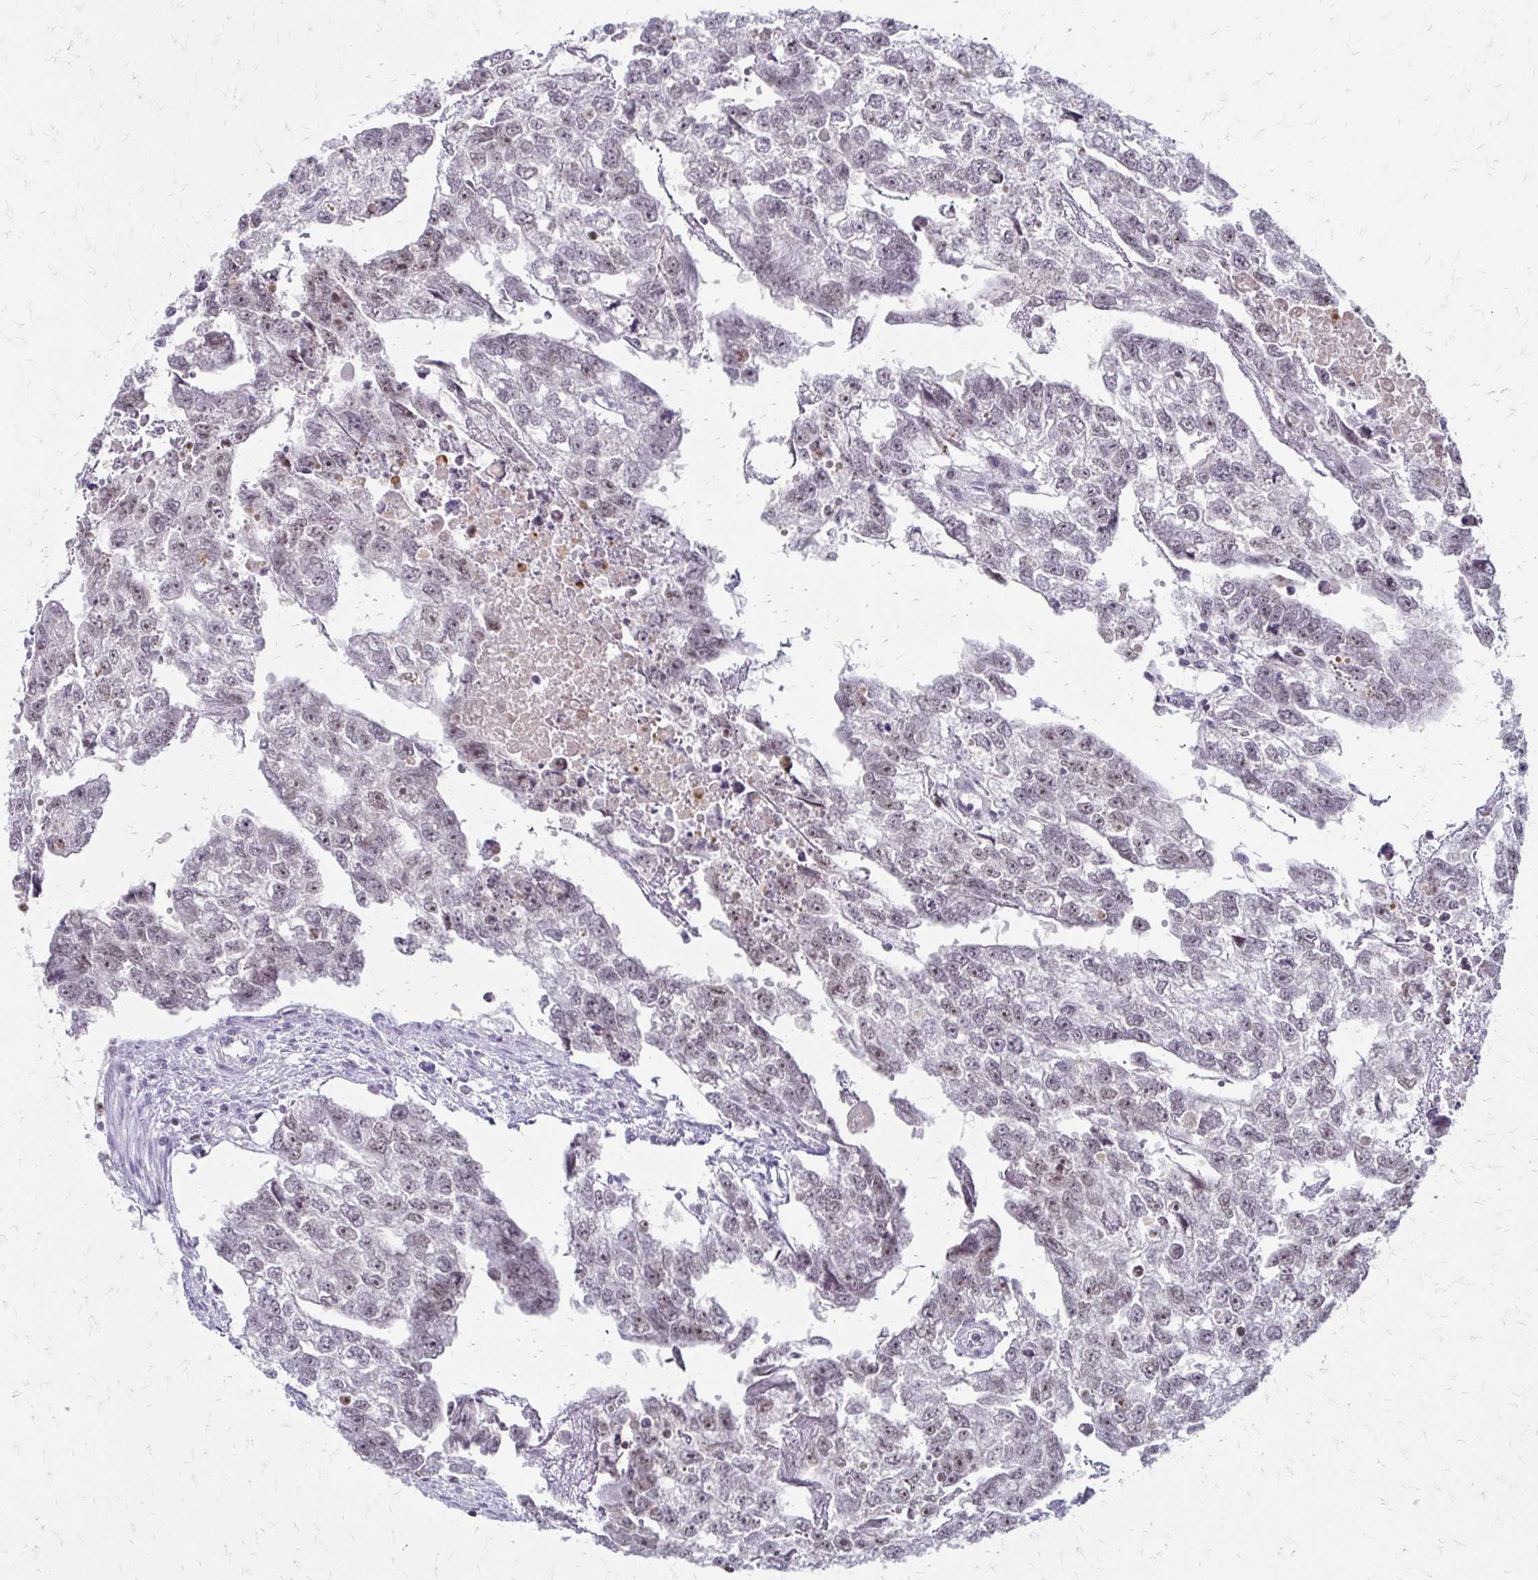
{"staining": {"intensity": "weak", "quantity": "25%-75%", "location": "nuclear"}, "tissue": "testis cancer", "cell_type": "Tumor cells", "image_type": "cancer", "snomed": [{"axis": "morphology", "description": "Carcinoma, Embryonal, NOS"}, {"axis": "morphology", "description": "Teratoma, malignant, NOS"}, {"axis": "topography", "description": "Testis"}], "caption": "Protein staining of testis embryonal carcinoma tissue demonstrates weak nuclear expression in about 25%-75% of tumor cells.", "gene": "EED", "patient": {"sex": "male", "age": 44}}